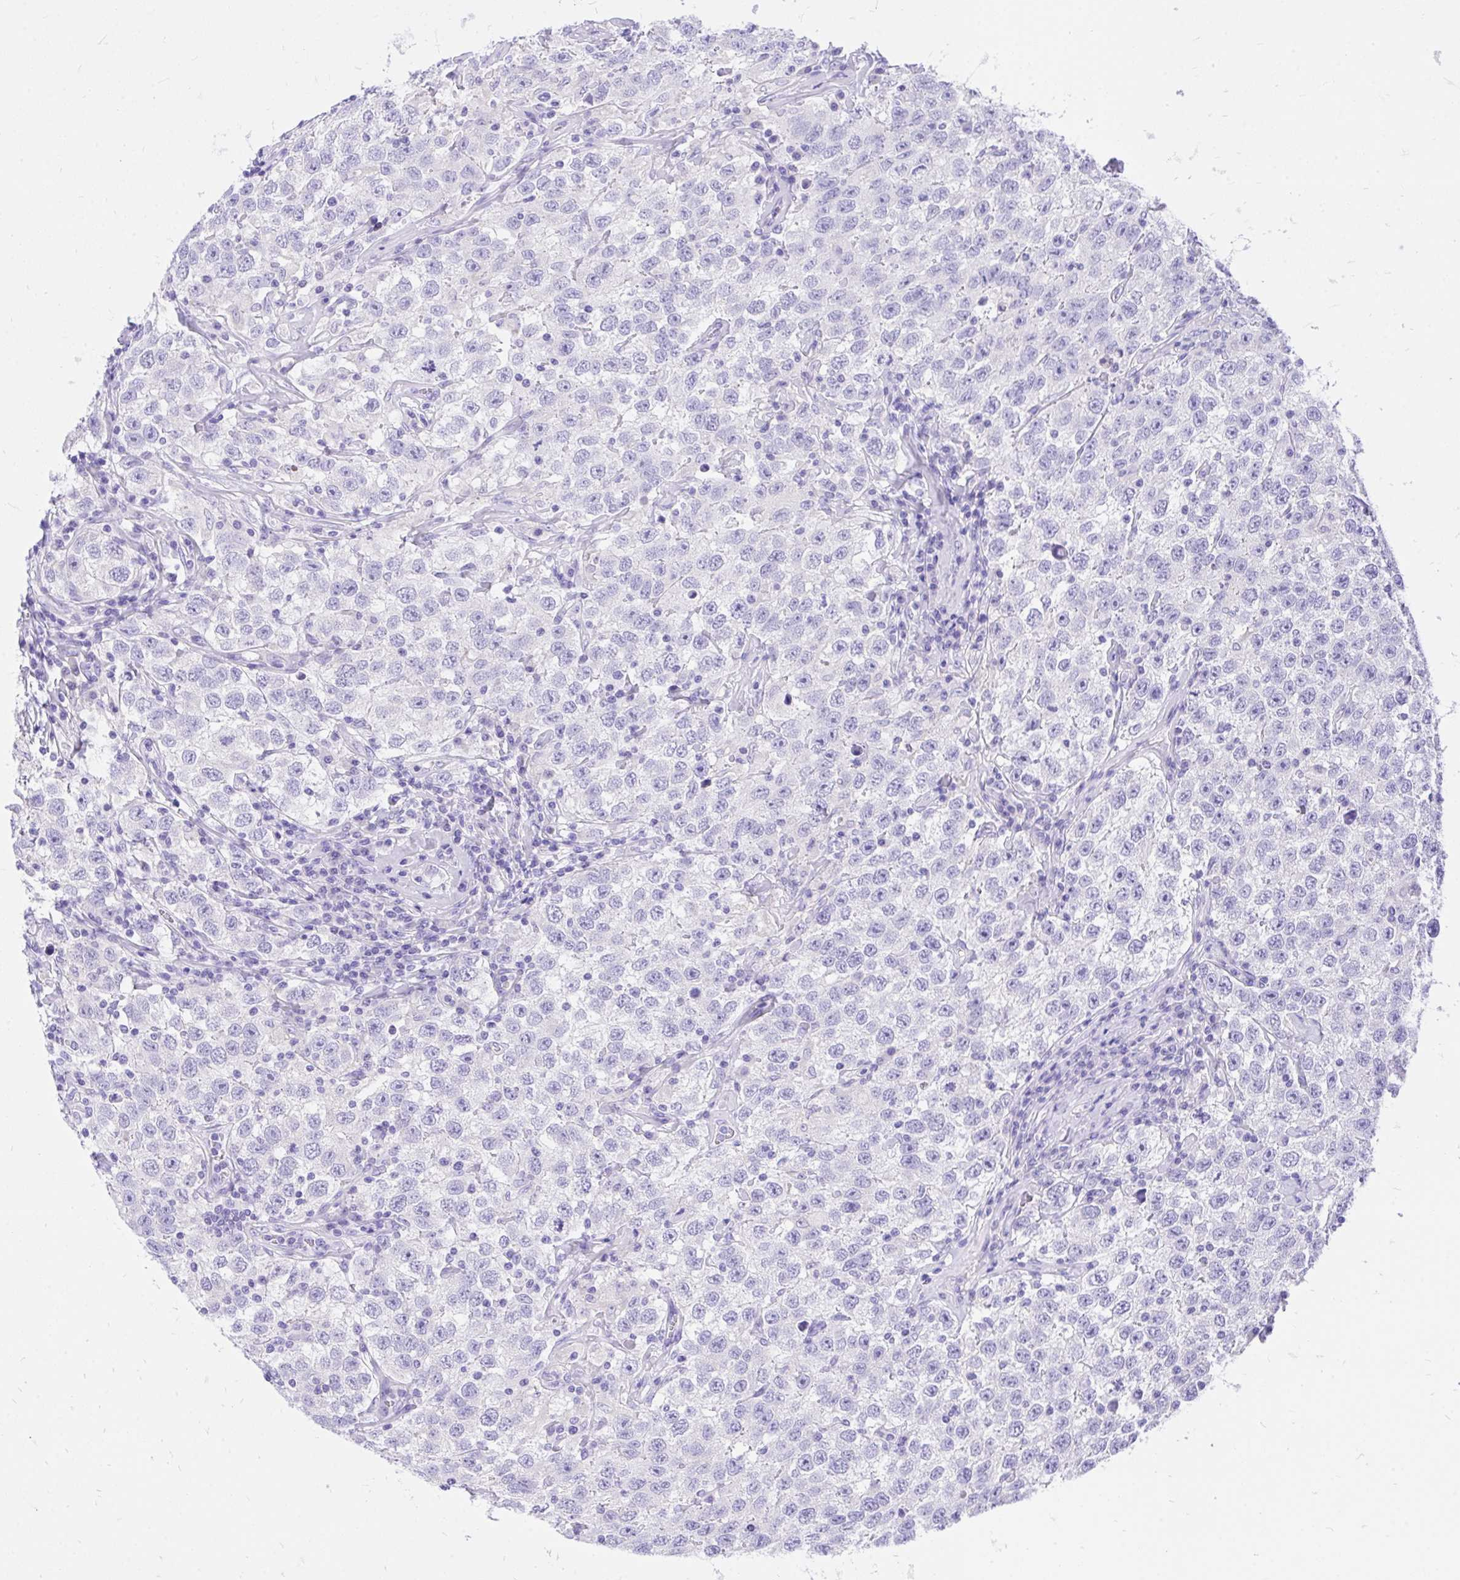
{"staining": {"intensity": "negative", "quantity": "none", "location": "none"}, "tissue": "testis cancer", "cell_type": "Tumor cells", "image_type": "cancer", "snomed": [{"axis": "morphology", "description": "Seminoma, NOS"}, {"axis": "topography", "description": "Testis"}], "caption": "The histopathology image demonstrates no significant positivity in tumor cells of testis cancer.", "gene": "MON1A", "patient": {"sex": "male", "age": 41}}